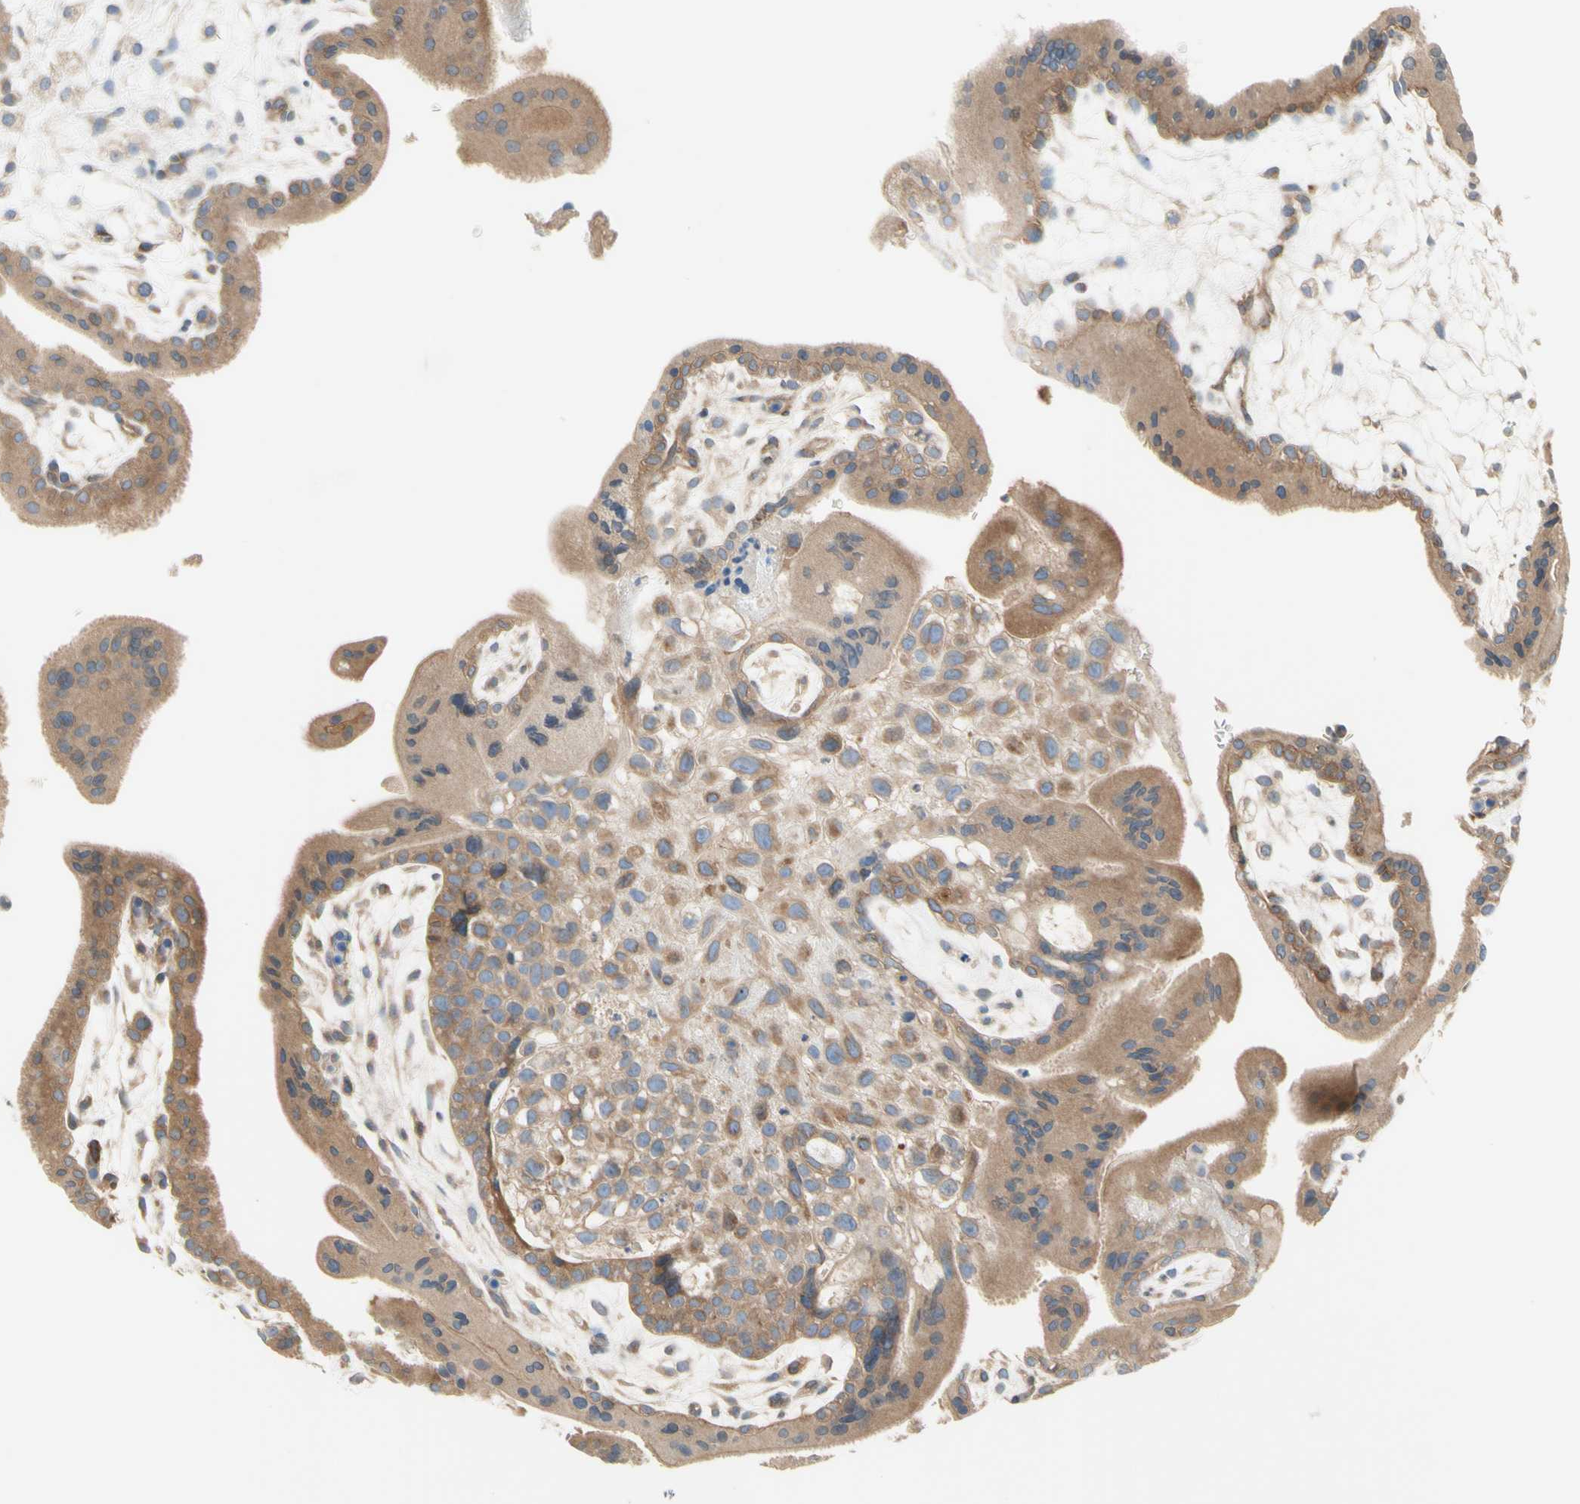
{"staining": {"intensity": "moderate", "quantity": ">75%", "location": "cytoplasmic/membranous"}, "tissue": "placenta", "cell_type": "Decidual cells", "image_type": "normal", "snomed": [{"axis": "morphology", "description": "Normal tissue, NOS"}, {"axis": "topography", "description": "Placenta"}], "caption": "Placenta stained with immunohistochemistry reveals moderate cytoplasmic/membranous expression in about >75% of decidual cells.", "gene": "TRAF2", "patient": {"sex": "female", "age": 35}}